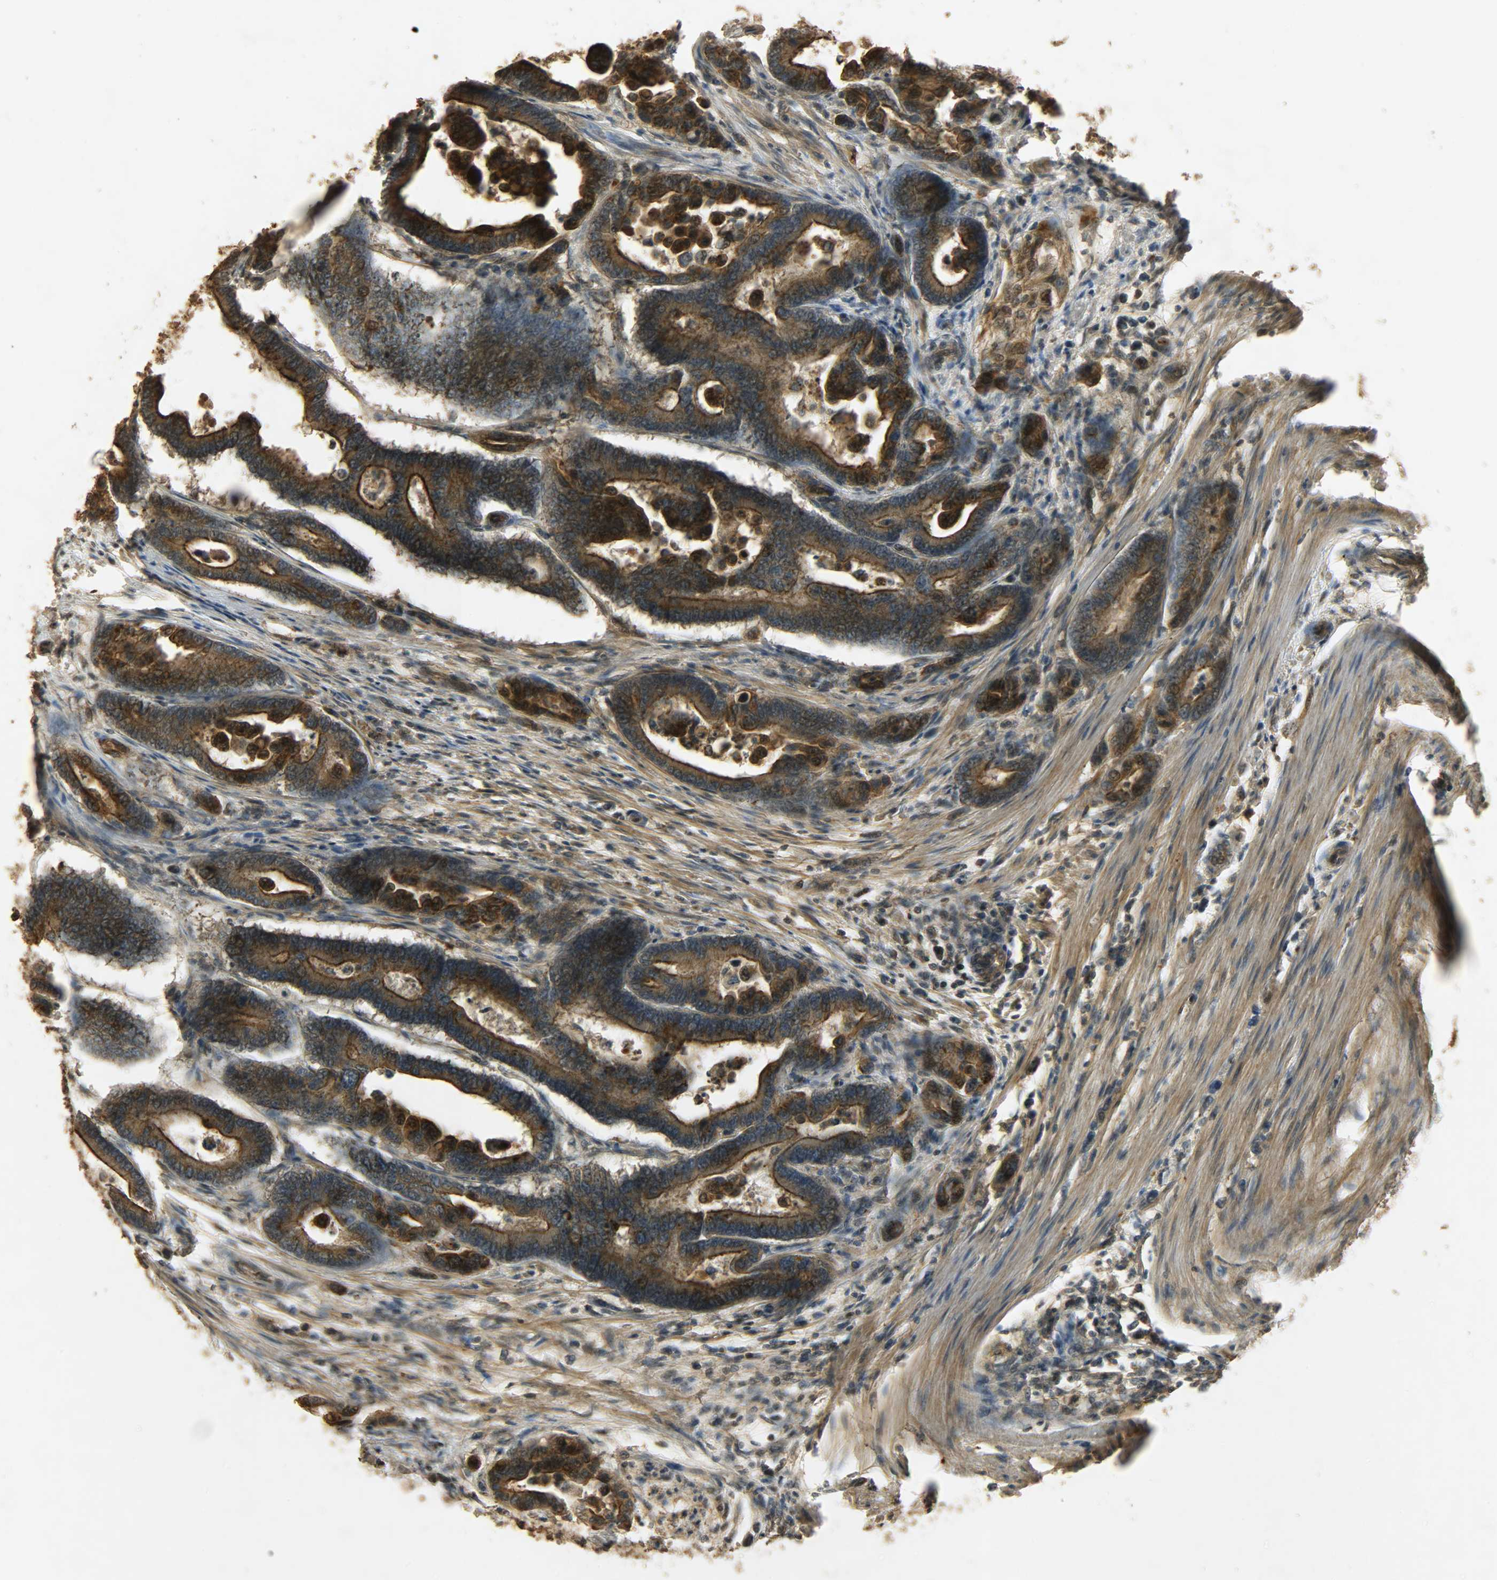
{"staining": {"intensity": "strong", "quantity": ">75%", "location": "cytoplasmic/membranous"}, "tissue": "colorectal cancer", "cell_type": "Tumor cells", "image_type": "cancer", "snomed": [{"axis": "morphology", "description": "Normal tissue, NOS"}, {"axis": "morphology", "description": "Adenocarcinoma, NOS"}, {"axis": "topography", "description": "Colon"}], "caption": "Immunohistochemical staining of colorectal cancer displays high levels of strong cytoplasmic/membranous protein expression in about >75% of tumor cells. The staining is performed using DAB (3,3'-diaminobenzidine) brown chromogen to label protein expression. The nuclei are counter-stained blue using hematoxylin.", "gene": "ATP2B1", "patient": {"sex": "male", "age": 82}}